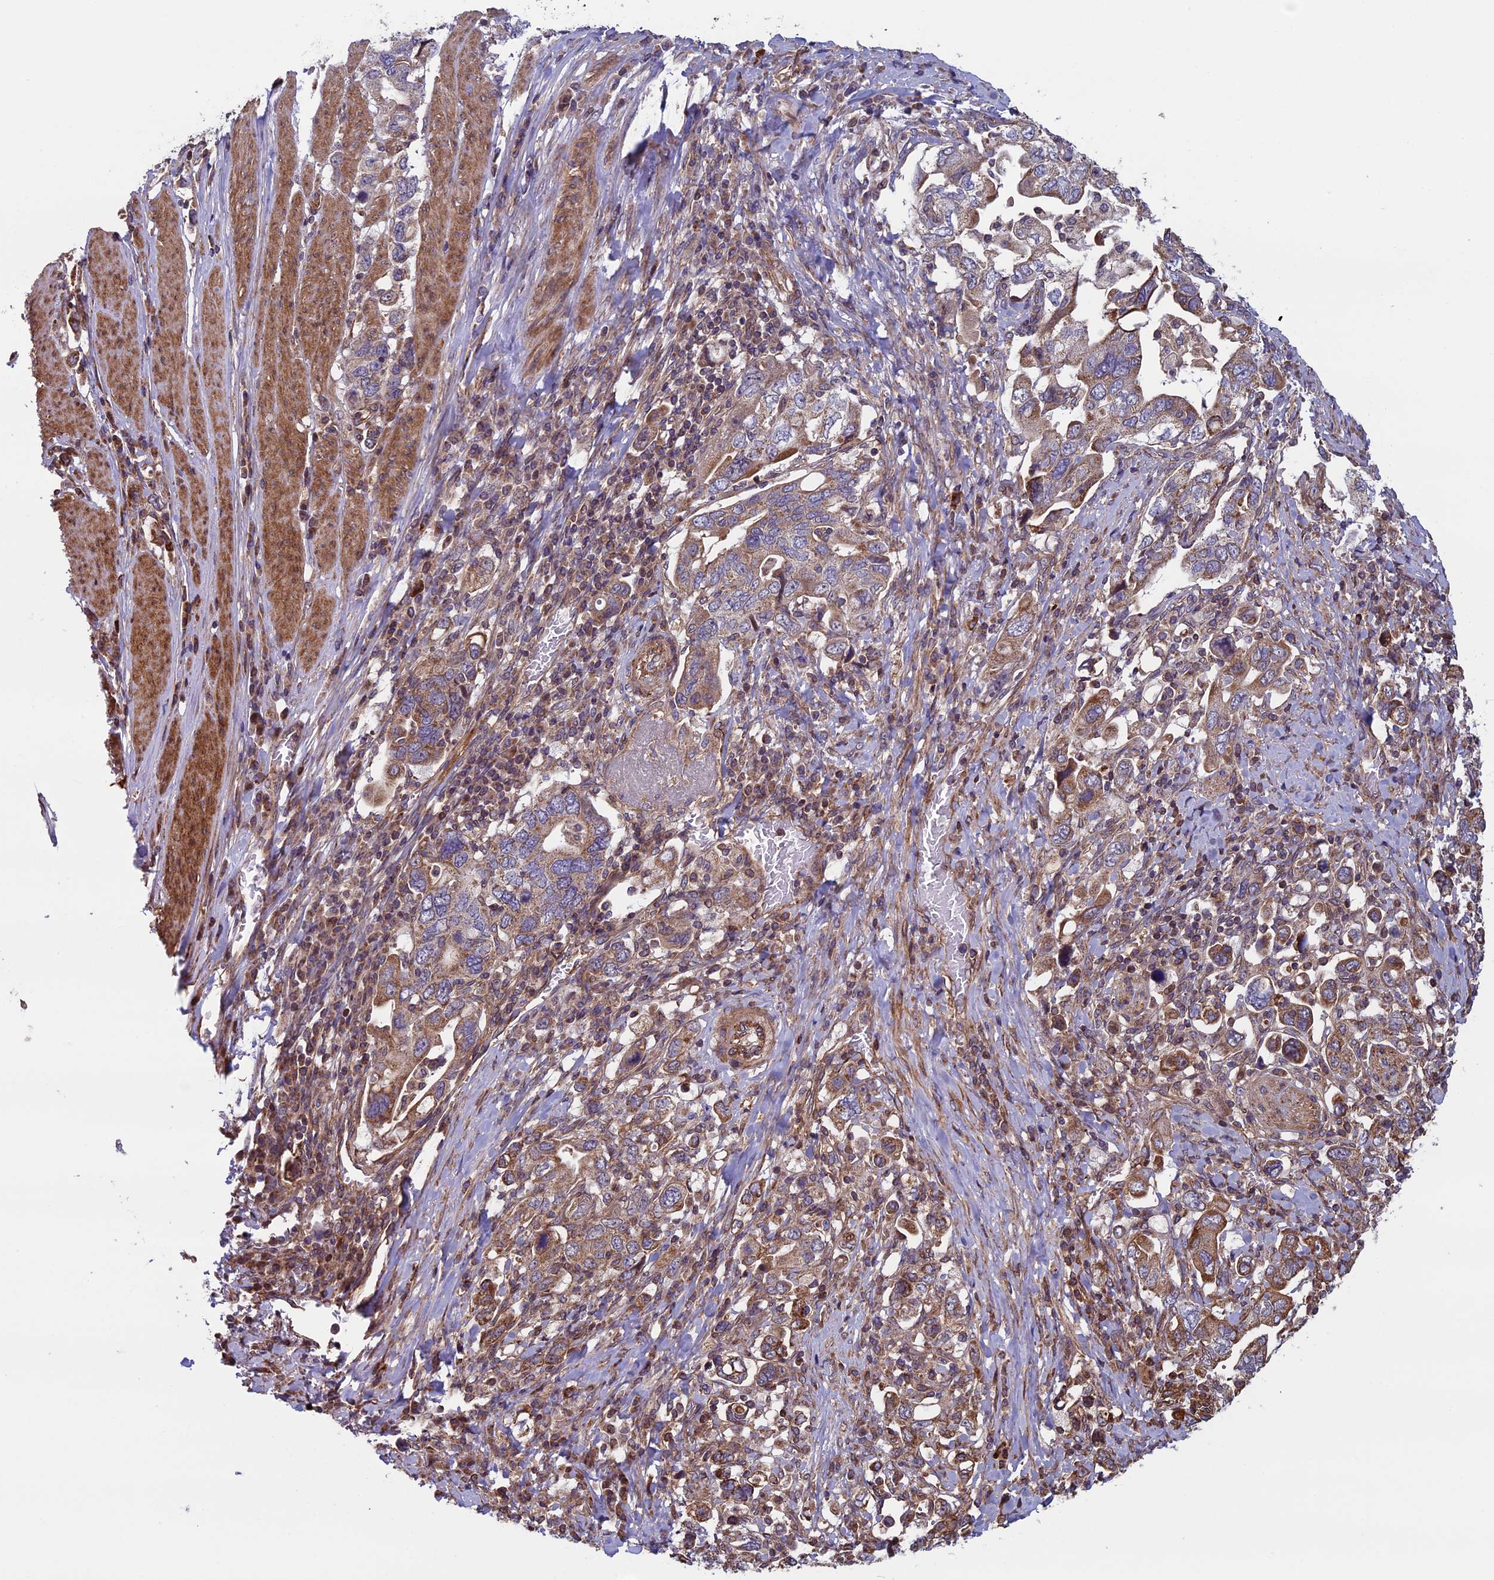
{"staining": {"intensity": "moderate", "quantity": ">75%", "location": "cytoplasmic/membranous"}, "tissue": "stomach cancer", "cell_type": "Tumor cells", "image_type": "cancer", "snomed": [{"axis": "morphology", "description": "Adenocarcinoma, NOS"}, {"axis": "topography", "description": "Stomach, upper"}, {"axis": "topography", "description": "Stomach"}], "caption": "IHC image of neoplastic tissue: stomach cancer stained using immunohistochemistry (IHC) demonstrates medium levels of moderate protein expression localized specifically in the cytoplasmic/membranous of tumor cells, appearing as a cytoplasmic/membranous brown color.", "gene": "CCDC8", "patient": {"sex": "male", "age": 62}}